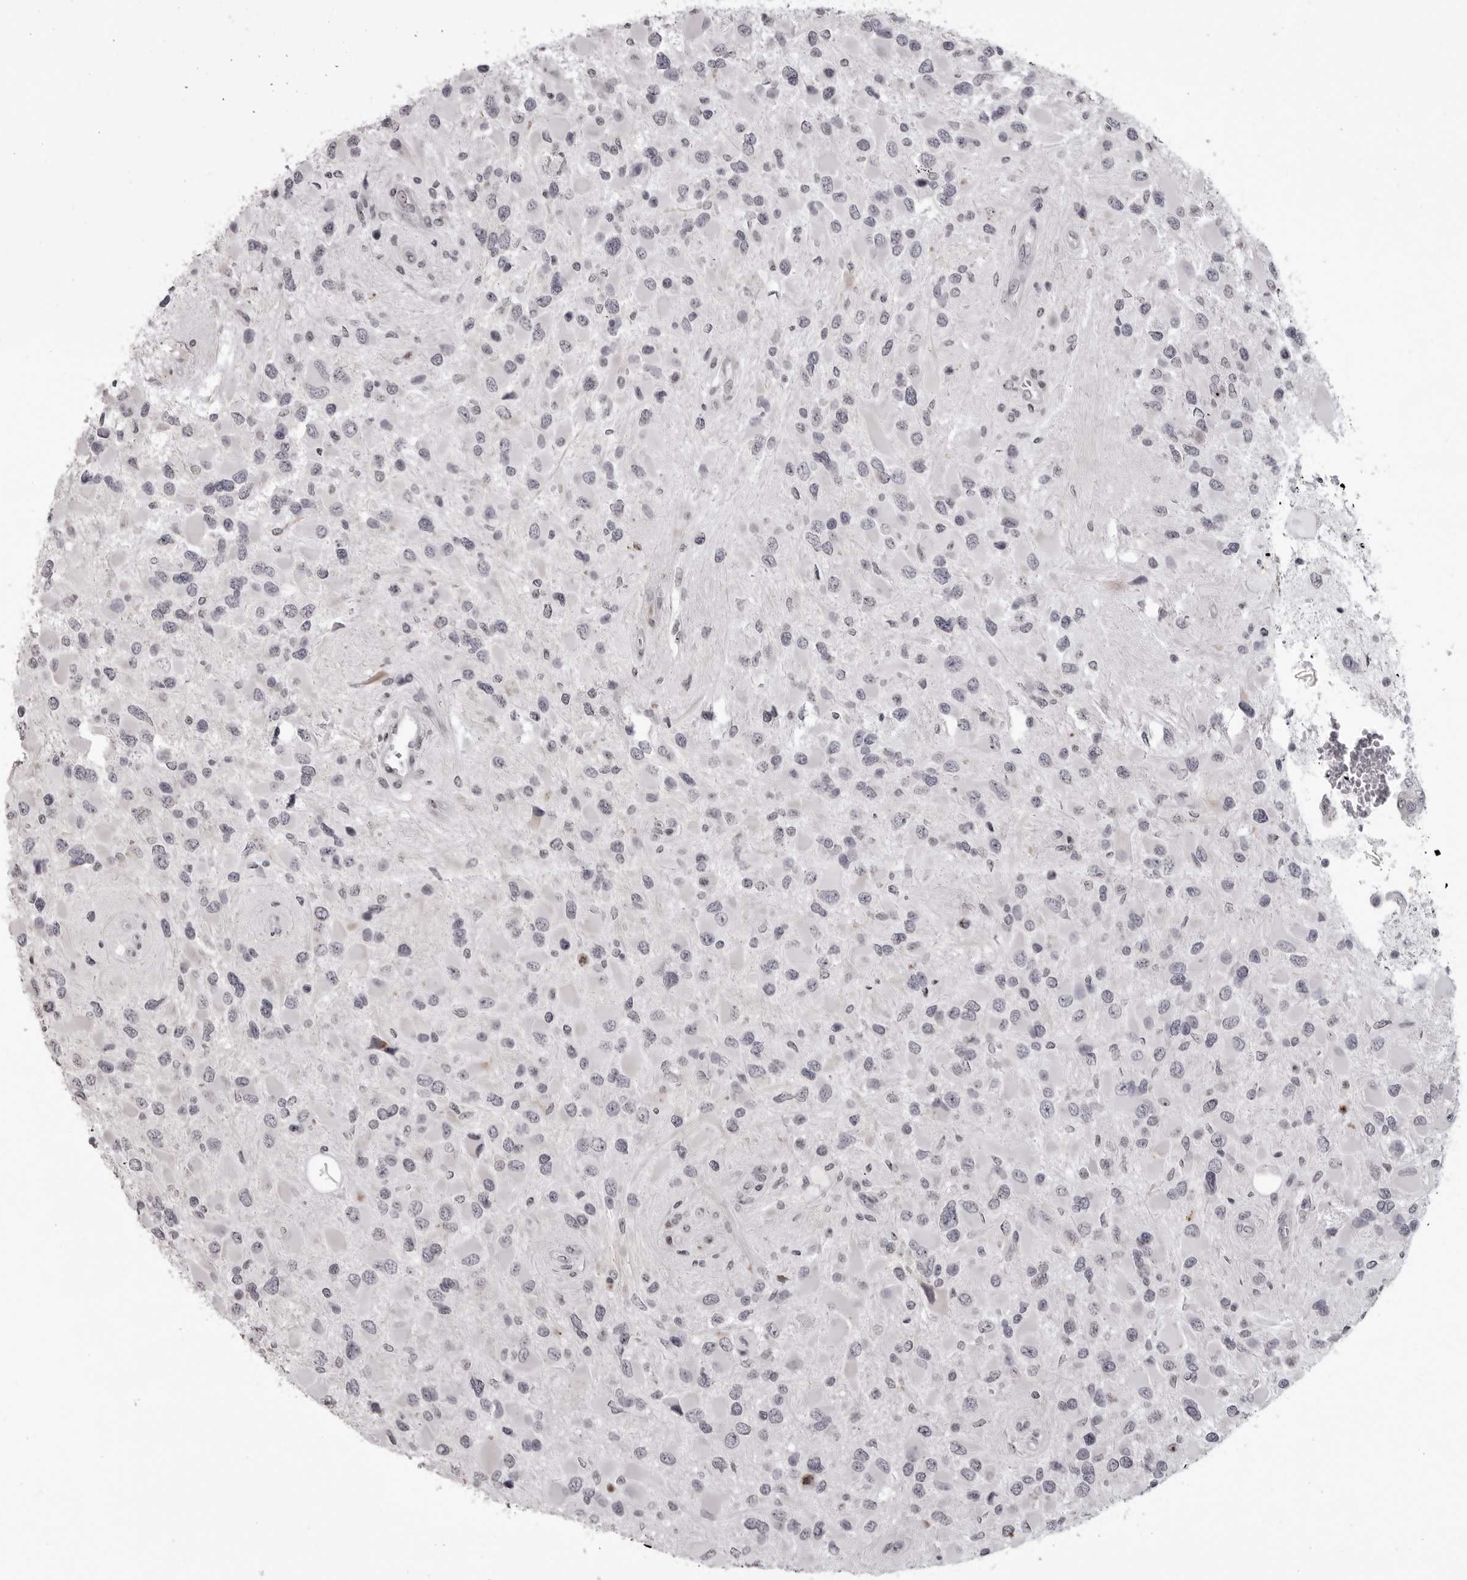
{"staining": {"intensity": "negative", "quantity": "none", "location": "none"}, "tissue": "glioma", "cell_type": "Tumor cells", "image_type": "cancer", "snomed": [{"axis": "morphology", "description": "Glioma, malignant, High grade"}, {"axis": "topography", "description": "Brain"}], "caption": "The image shows no staining of tumor cells in glioma. The staining was performed using DAB to visualize the protein expression in brown, while the nuclei were stained in blue with hematoxylin (Magnification: 20x).", "gene": "HELZ", "patient": {"sex": "male", "age": 53}}